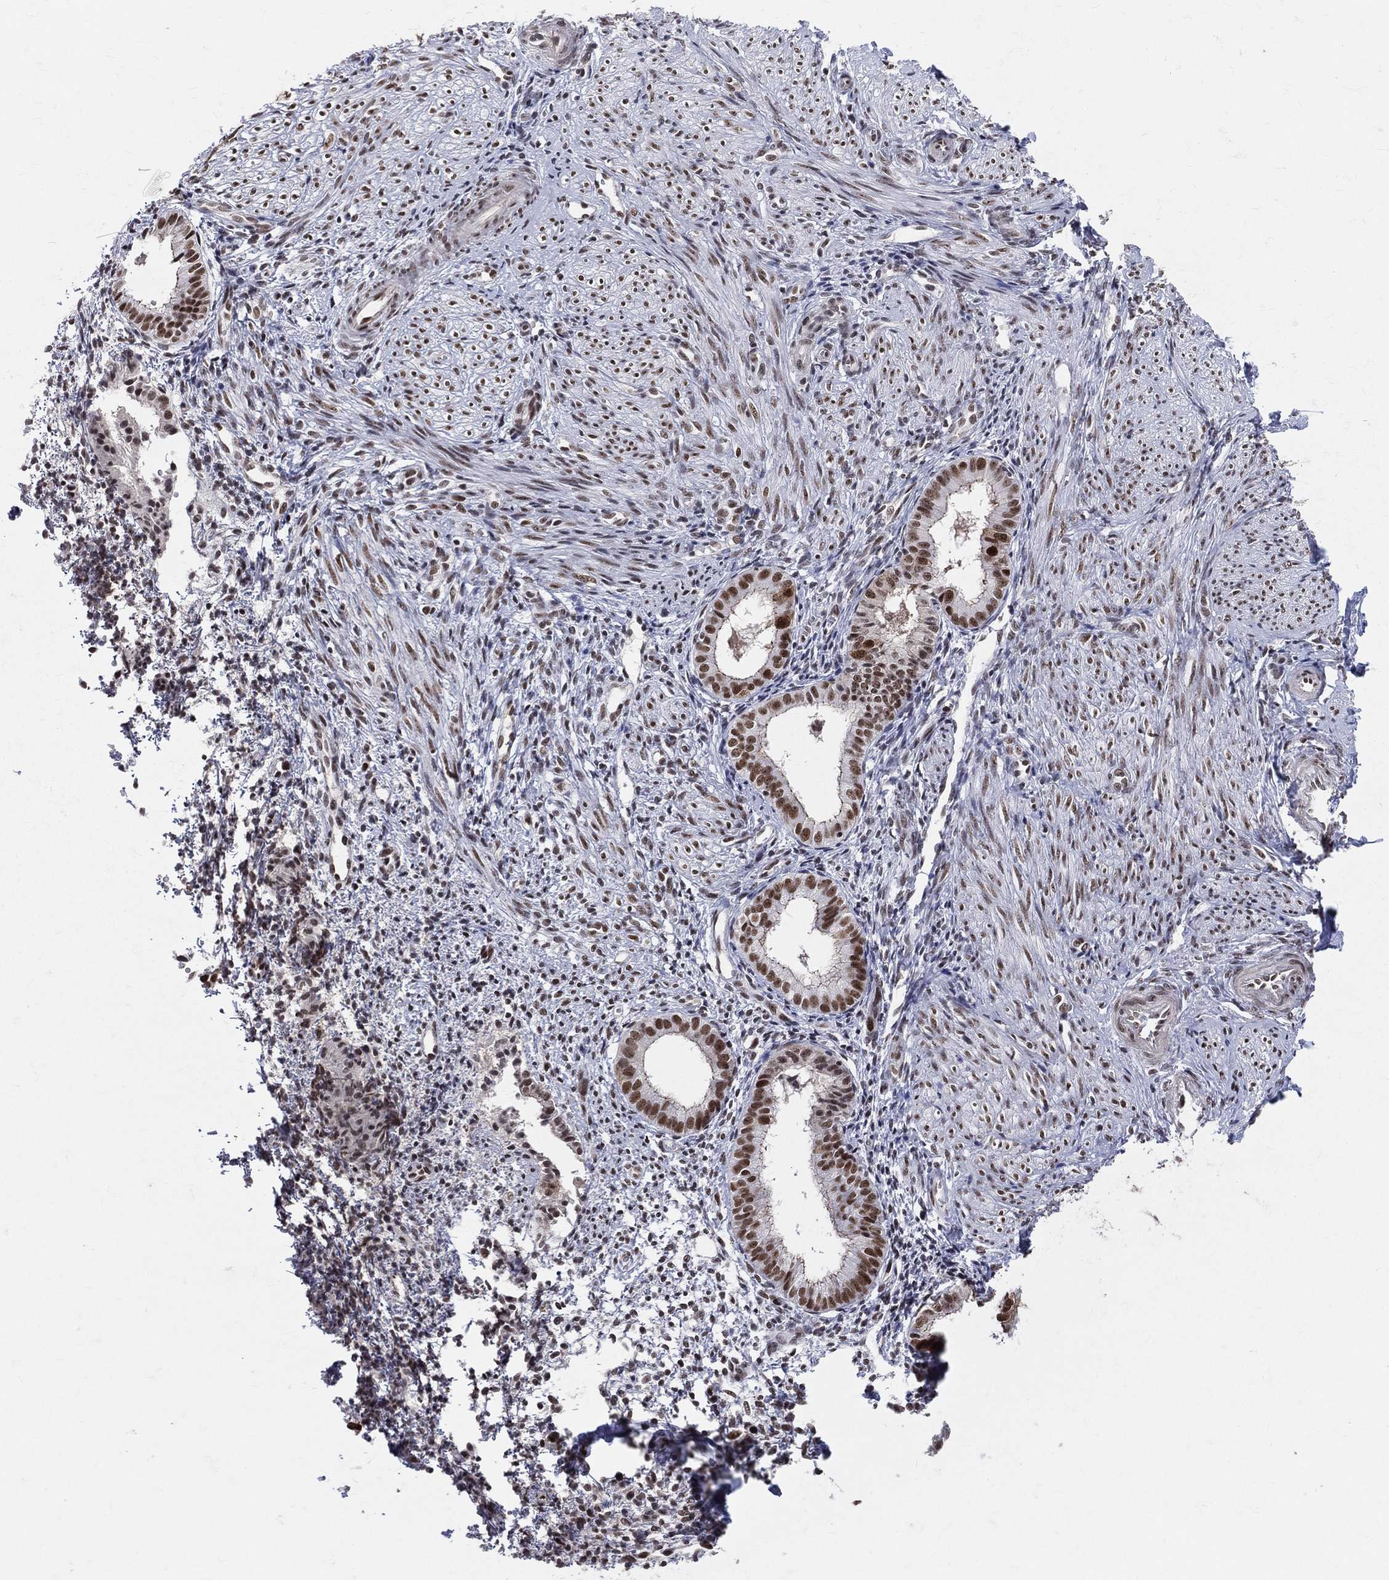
{"staining": {"intensity": "moderate", "quantity": "25%-75%", "location": "nuclear"}, "tissue": "endometrium", "cell_type": "Cells in endometrial stroma", "image_type": "normal", "snomed": [{"axis": "morphology", "description": "Normal tissue, NOS"}, {"axis": "topography", "description": "Endometrium"}], "caption": "DAB (3,3'-diaminobenzidine) immunohistochemical staining of normal endometrium reveals moderate nuclear protein expression in about 25%-75% of cells in endometrial stroma.", "gene": "CDK7", "patient": {"sex": "female", "age": 47}}